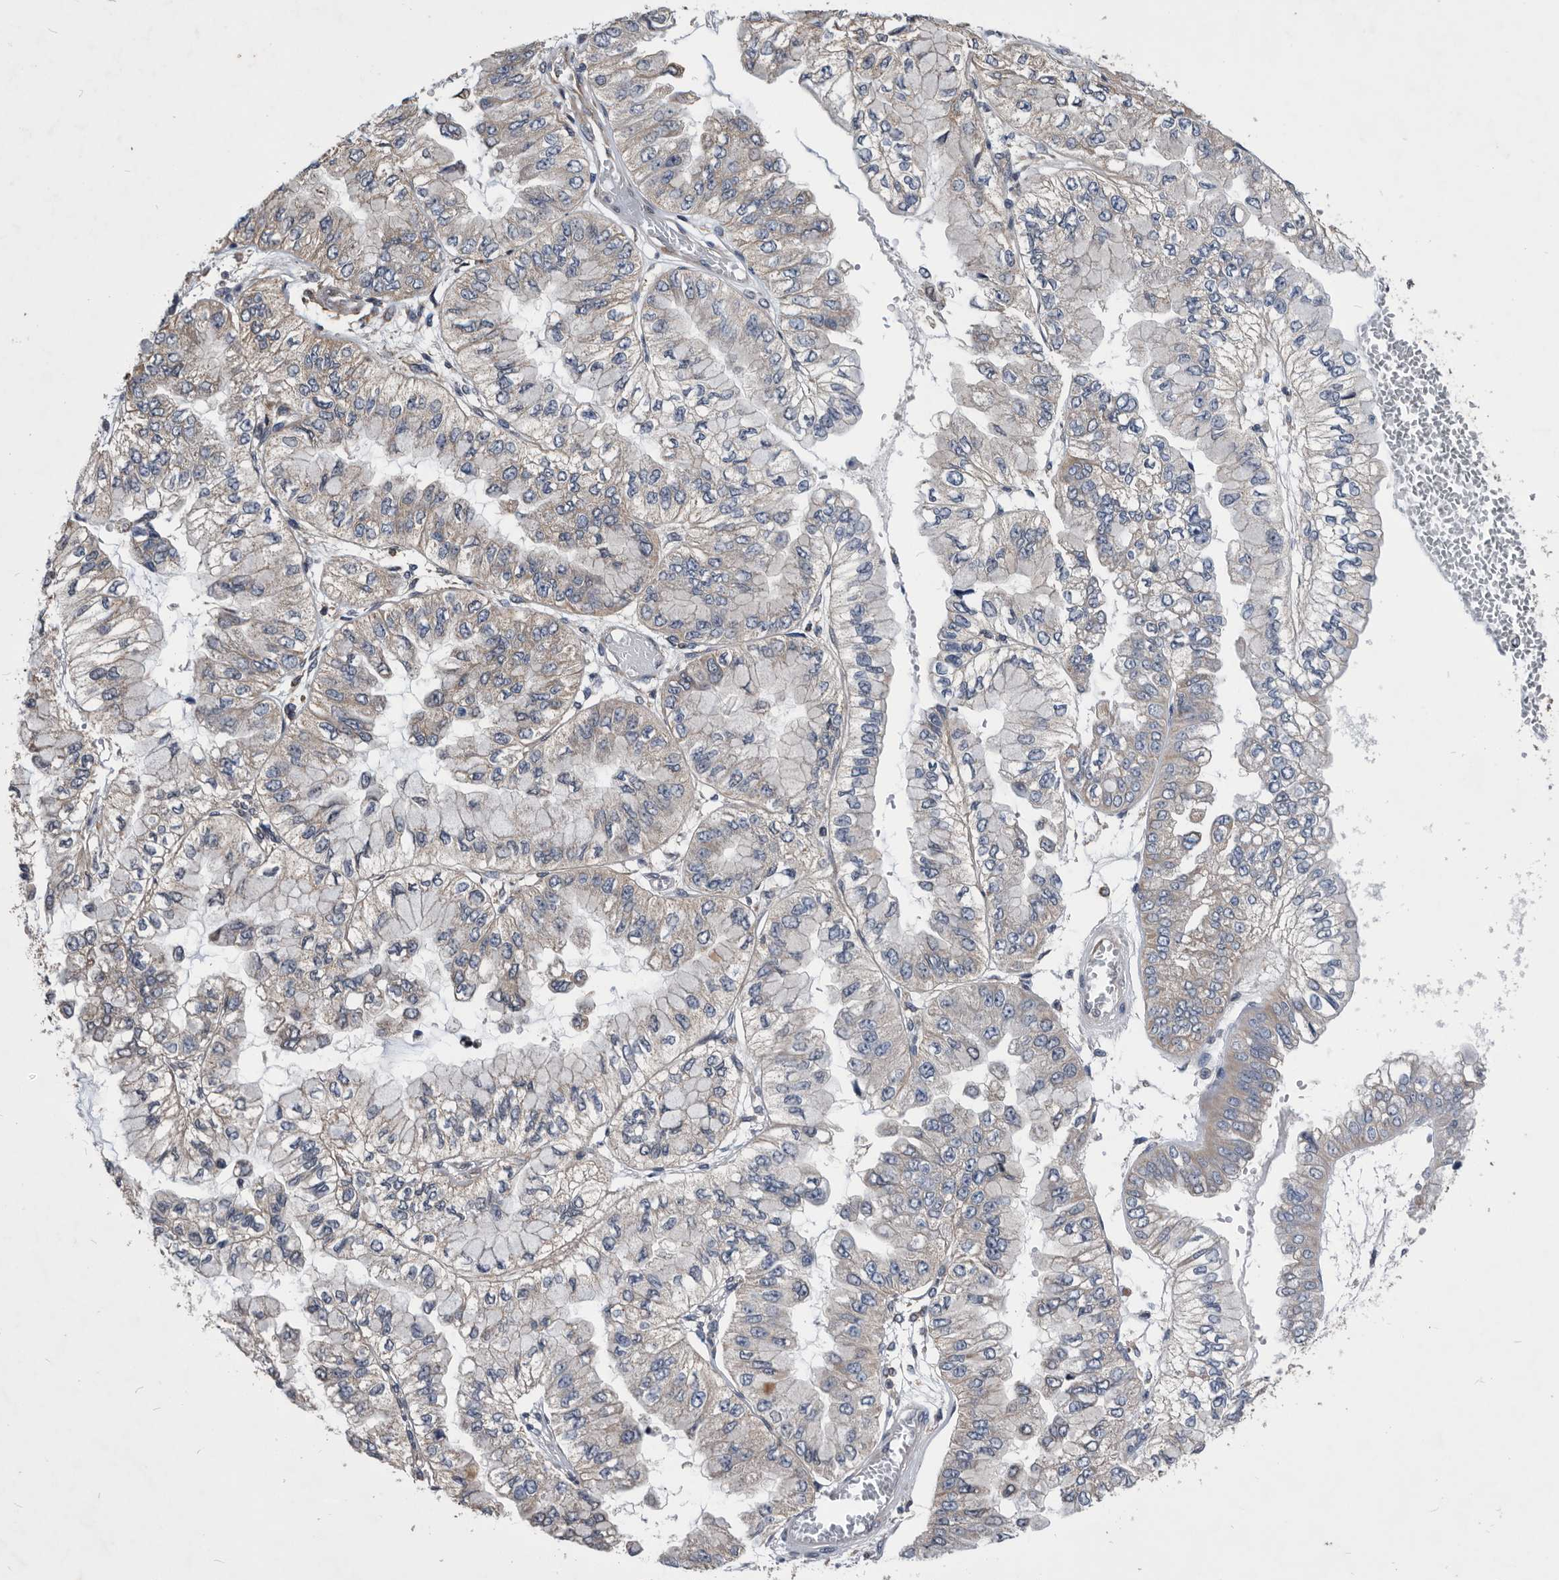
{"staining": {"intensity": "weak", "quantity": "25%-75%", "location": "cytoplasmic/membranous"}, "tissue": "liver cancer", "cell_type": "Tumor cells", "image_type": "cancer", "snomed": [{"axis": "morphology", "description": "Cholangiocarcinoma"}, {"axis": "topography", "description": "Liver"}], "caption": "Protein staining displays weak cytoplasmic/membranous expression in approximately 25%-75% of tumor cells in cholangiocarcinoma (liver).", "gene": "NRBP1", "patient": {"sex": "female", "age": 79}}